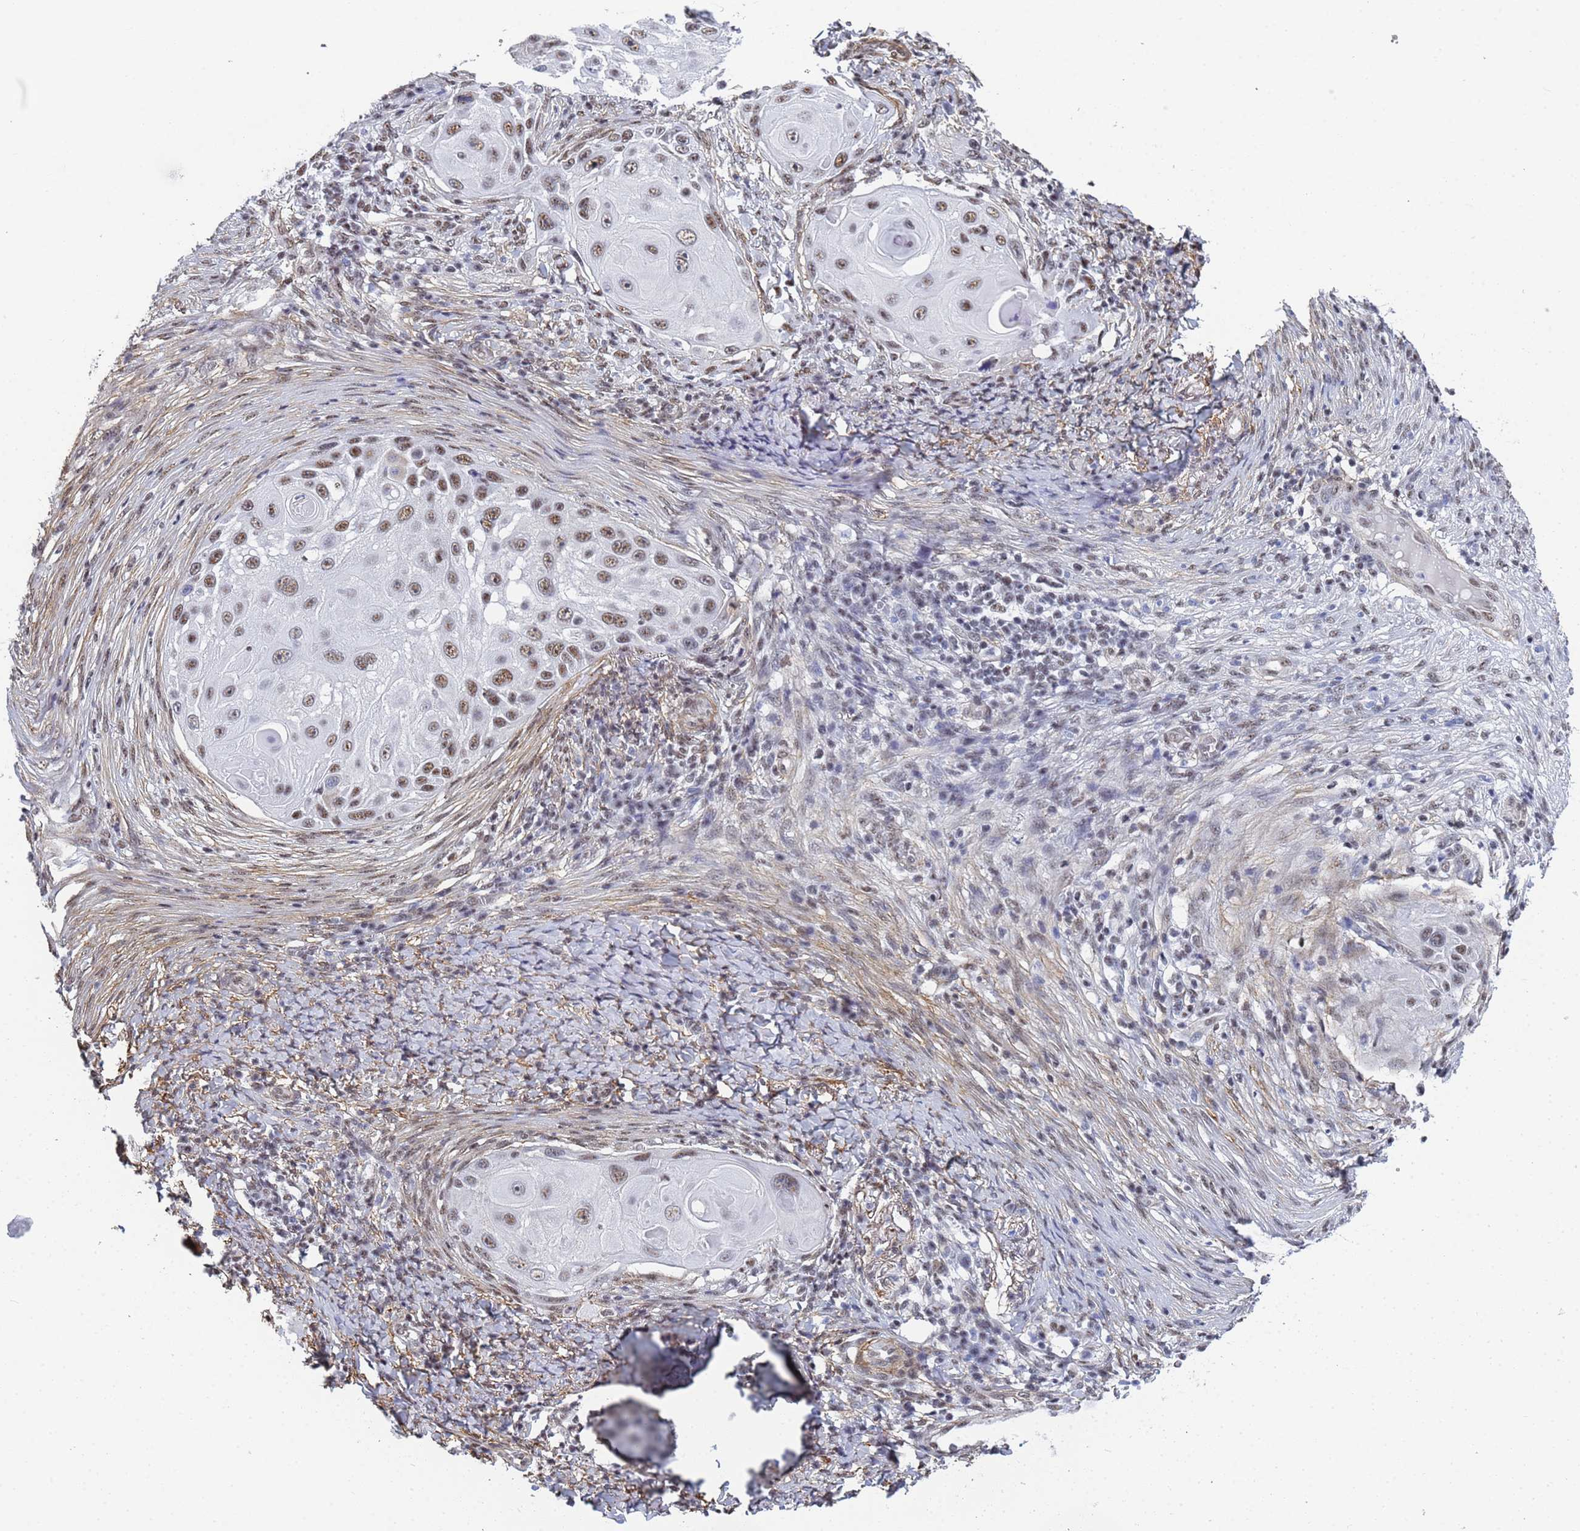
{"staining": {"intensity": "moderate", "quantity": "25%-75%", "location": "nuclear"}, "tissue": "skin cancer", "cell_type": "Tumor cells", "image_type": "cancer", "snomed": [{"axis": "morphology", "description": "Squamous cell carcinoma, NOS"}, {"axis": "topography", "description": "Skin"}], "caption": "Protein analysis of skin cancer tissue exhibits moderate nuclear positivity in about 25%-75% of tumor cells.", "gene": "PRRT4", "patient": {"sex": "female", "age": 44}}